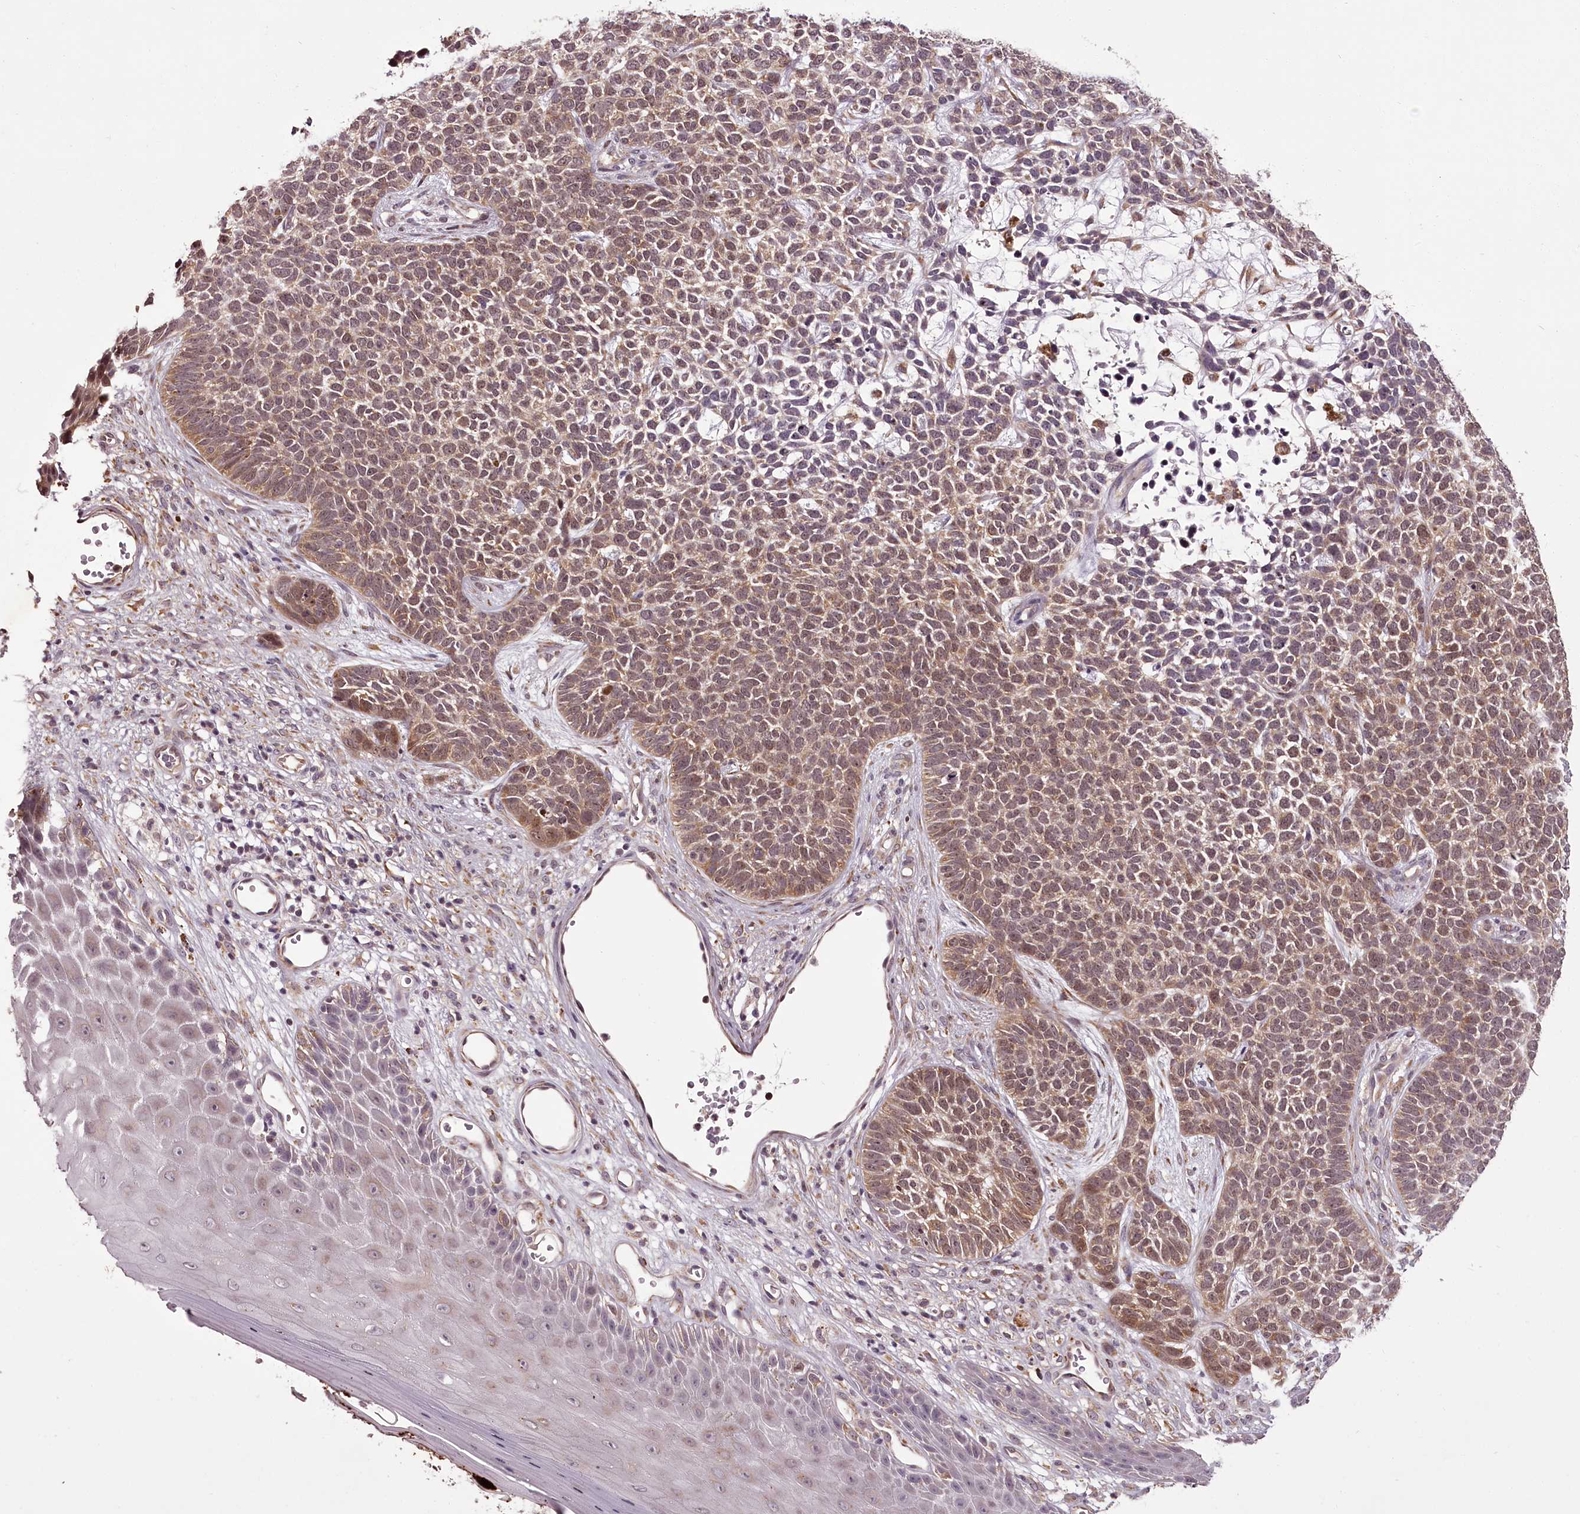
{"staining": {"intensity": "moderate", "quantity": "25%-75%", "location": "cytoplasmic/membranous,nuclear"}, "tissue": "skin cancer", "cell_type": "Tumor cells", "image_type": "cancer", "snomed": [{"axis": "morphology", "description": "Basal cell carcinoma"}, {"axis": "topography", "description": "Skin"}], "caption": "Skin basal cell carcinoma tissue displays moderate cytoplasmic/membranous and nuclear expression in approximately 25%-75% of tumor cells", "gene": "CCDC92", "patient": {"sex": "female", "age": 84}}